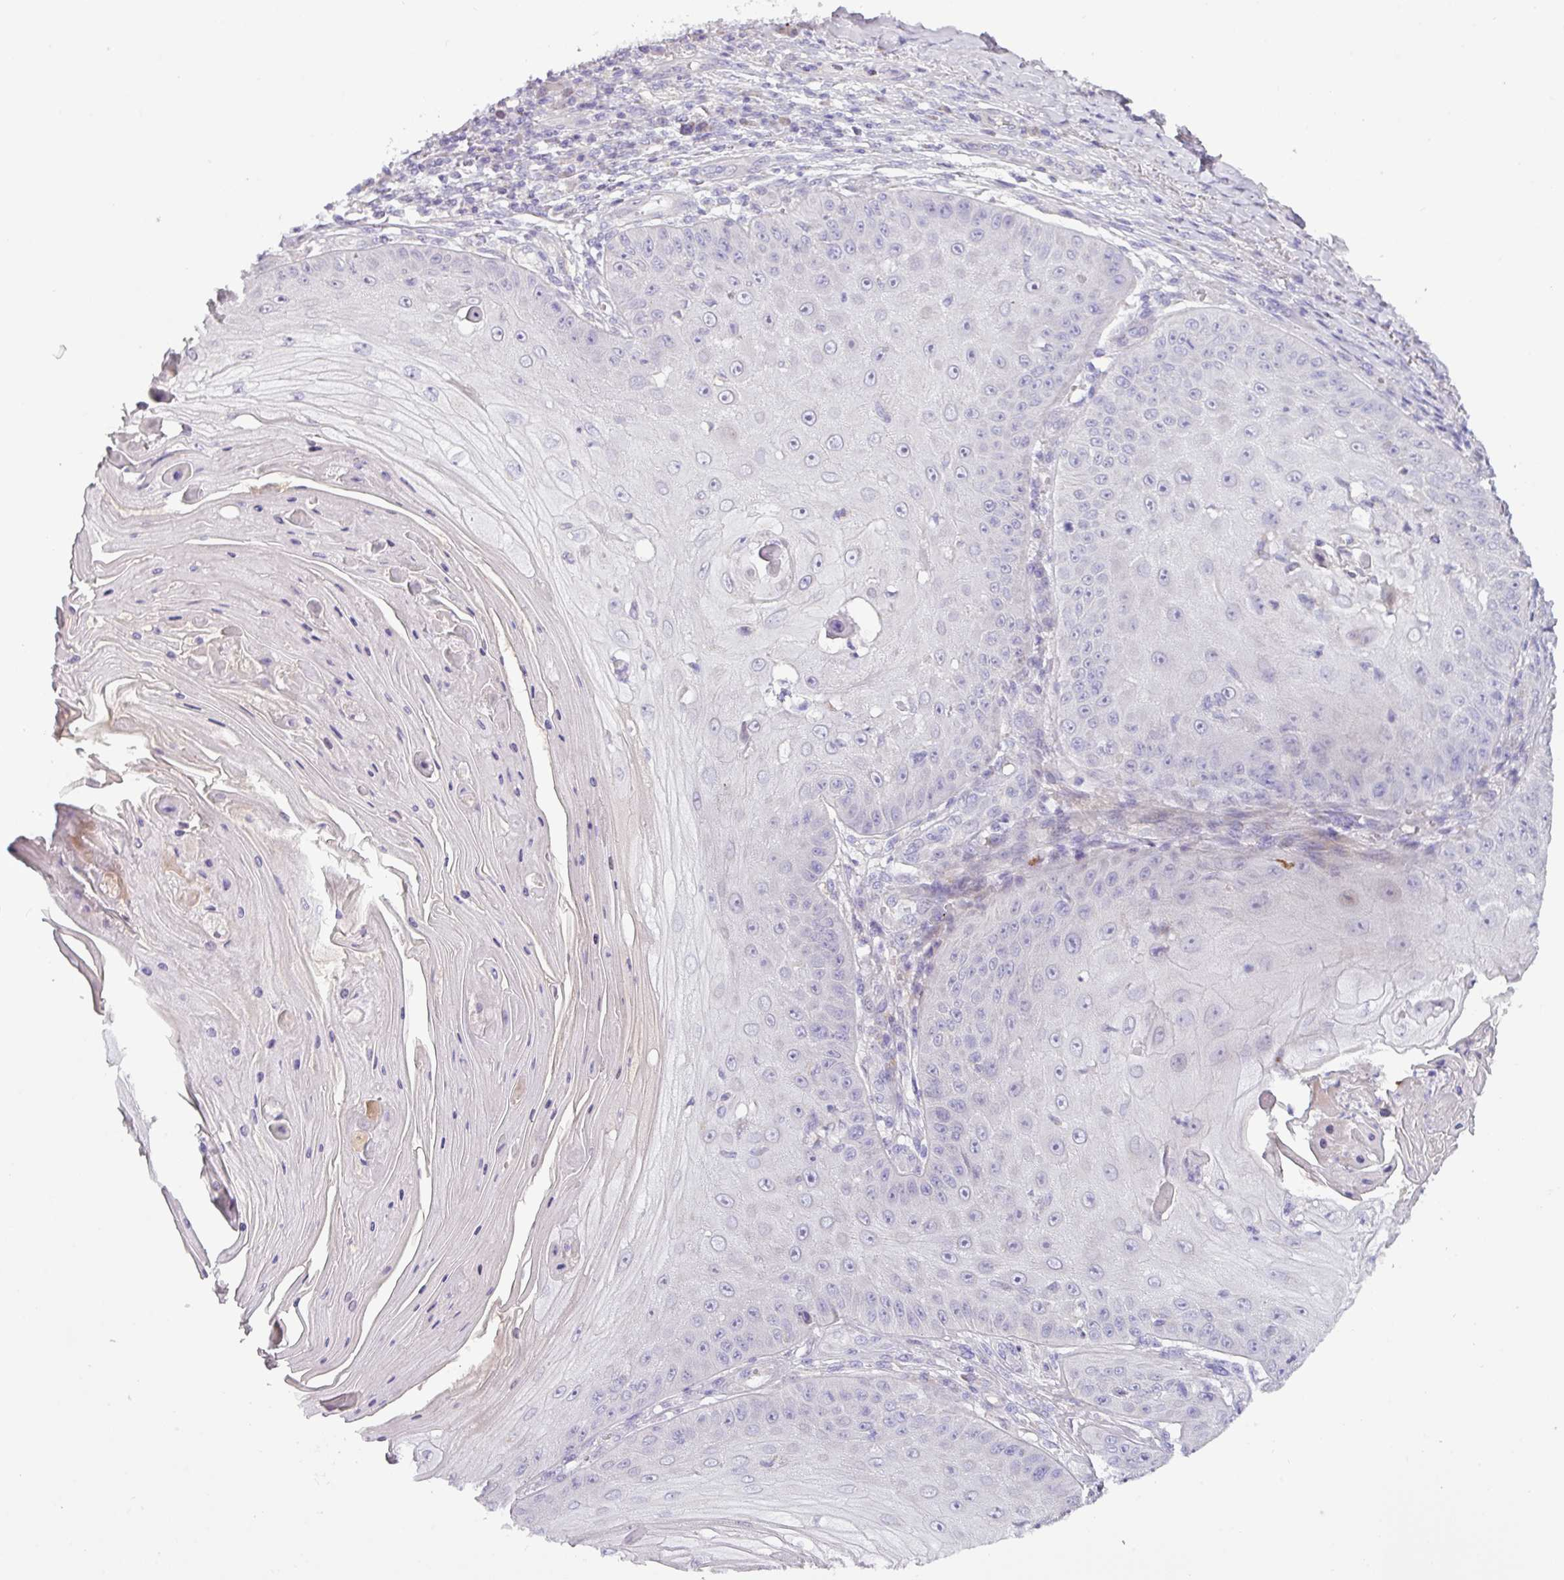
{"staining": {"intensity": "negative", "quantity": "none", "location": "none"}, "tissue": "skin cancer", "cell_type": "Tumor cells", "image_type": "cancer", "snomed": [{"axis": "morphology", "description": "Squamous cell carcinoma, NOS"}, {"axis": "topography", "description": "Skin"}], "caption": "Tumor cells are negative for brown protein staining in squamous cell carcinoma (skin). (Stains: DAB immunohistochemistry (IHC) with hematoxylin counter stain, Microscopy: brightfield microscopy at high magnification).", "gene": "RGS16", "patient": {"sex": "male", "age": 70}}